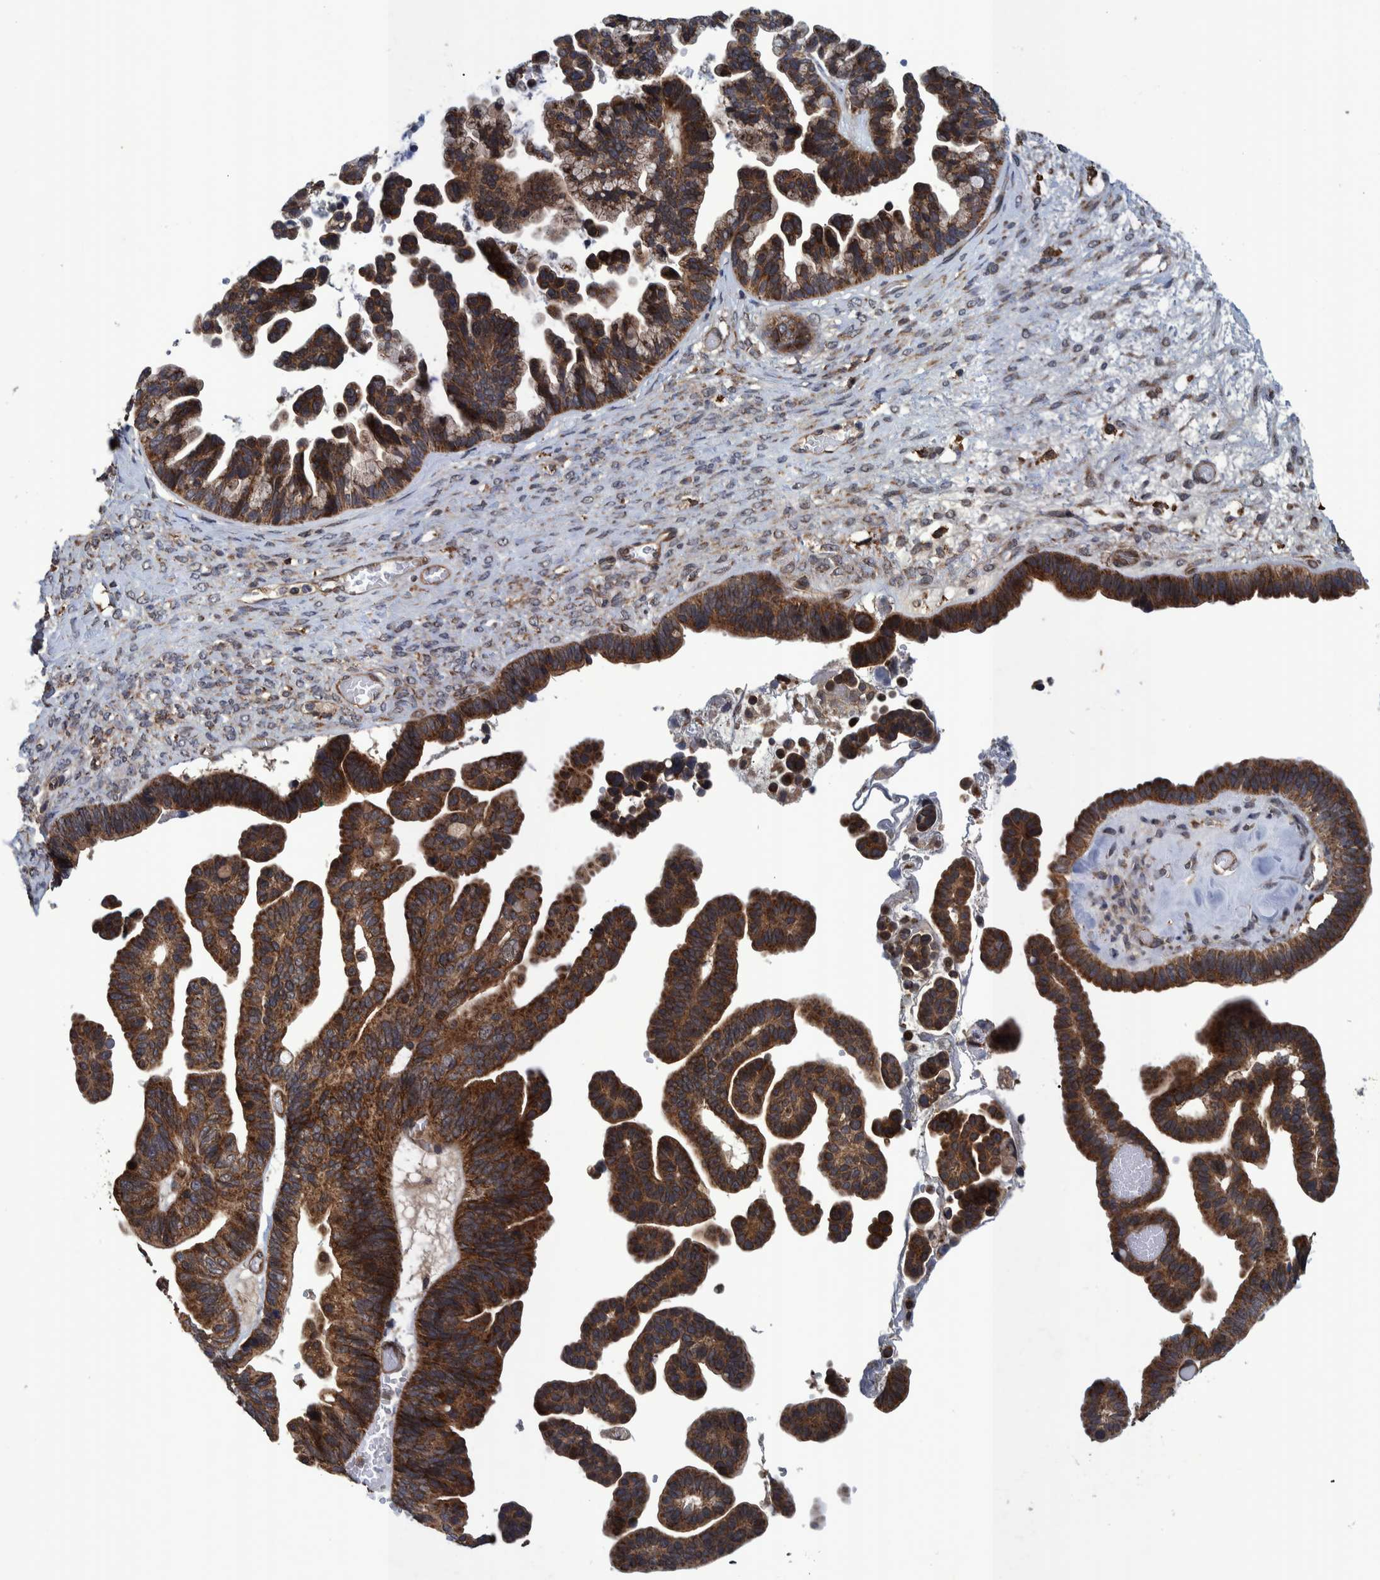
{"staining": {"intensity": "strong", "quantity": ">75%", "location": "cytoplasmic/membranous"}, "tissue": "ovarian cancer", "cell_type": "Tumor cells", "image_type": "cancer", "snomed": [{"axis": "morphology", "description": "Cystadenocarcinoma, serous, NOS"}, {"axis": "topography", "description": "Ovary"}], "caption": "Strong cytoplasmic/membranous staining for a protein is identified in about >75% of tumor cells of ovarian cancer using IHC.", "gene": "MRPS7", "patient": {"sex": "female", "age": 56}}